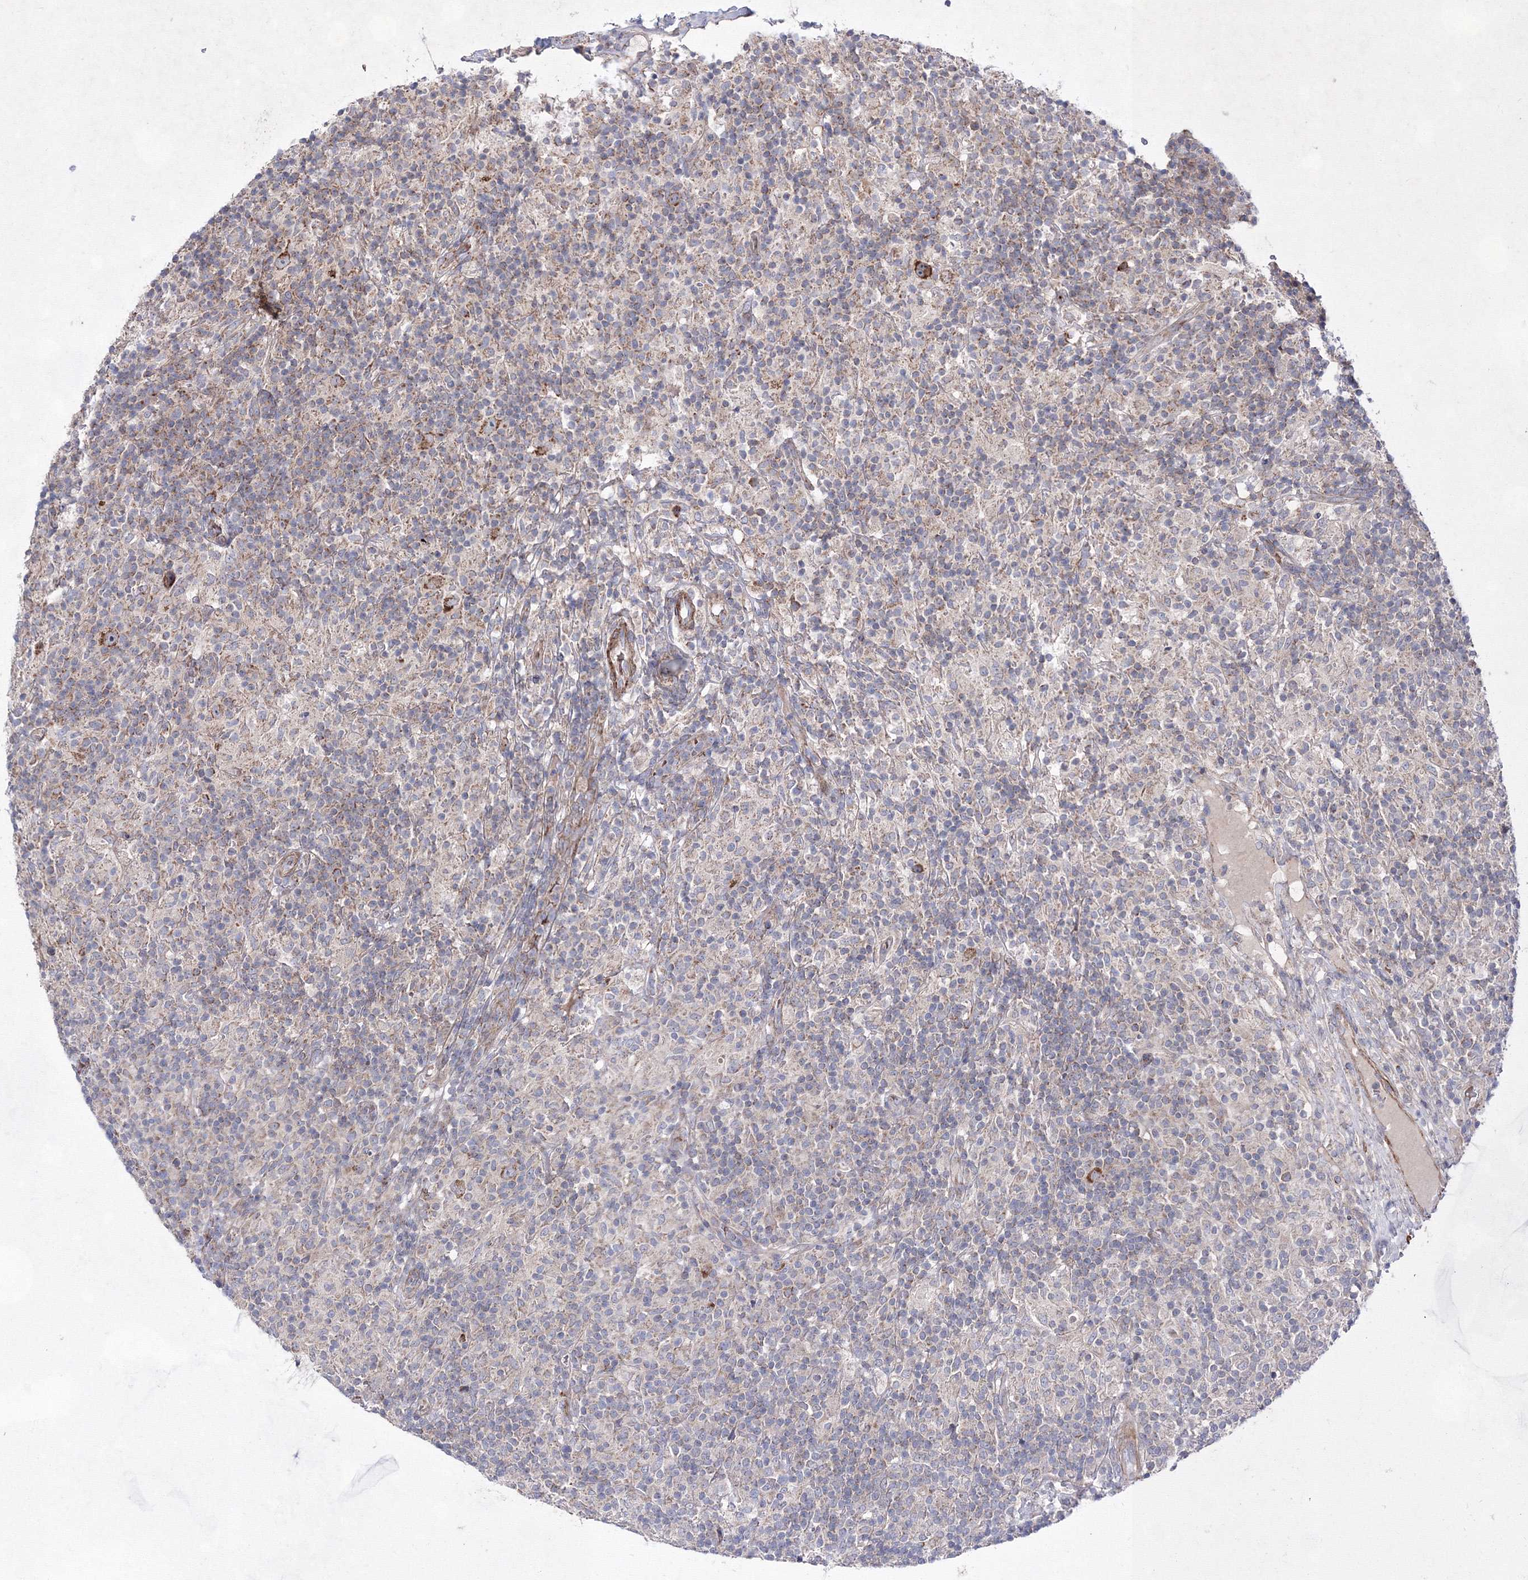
{"staining": {"intensity": "strong", "quantity": "25%-75%", "location": "cytoplasmic/membranous"}, "tissue": "lymphoma", "cell_type": "Tumor cells", "image_type": "cancer", "snomed": [{"axis": "morphology", "description": "Hodgkin's disease, NOS"}, {"axis": "topography", "description": "Lymph node"}], "caption": "Immunohistochemistry (DAB) staining of human lymphoma shows strong cytoplasmic/membranous protein positivity in about 25%-75% of tumor cells.", "gene": "GFM1", "patient": {"sex": "male", "age": 70}}